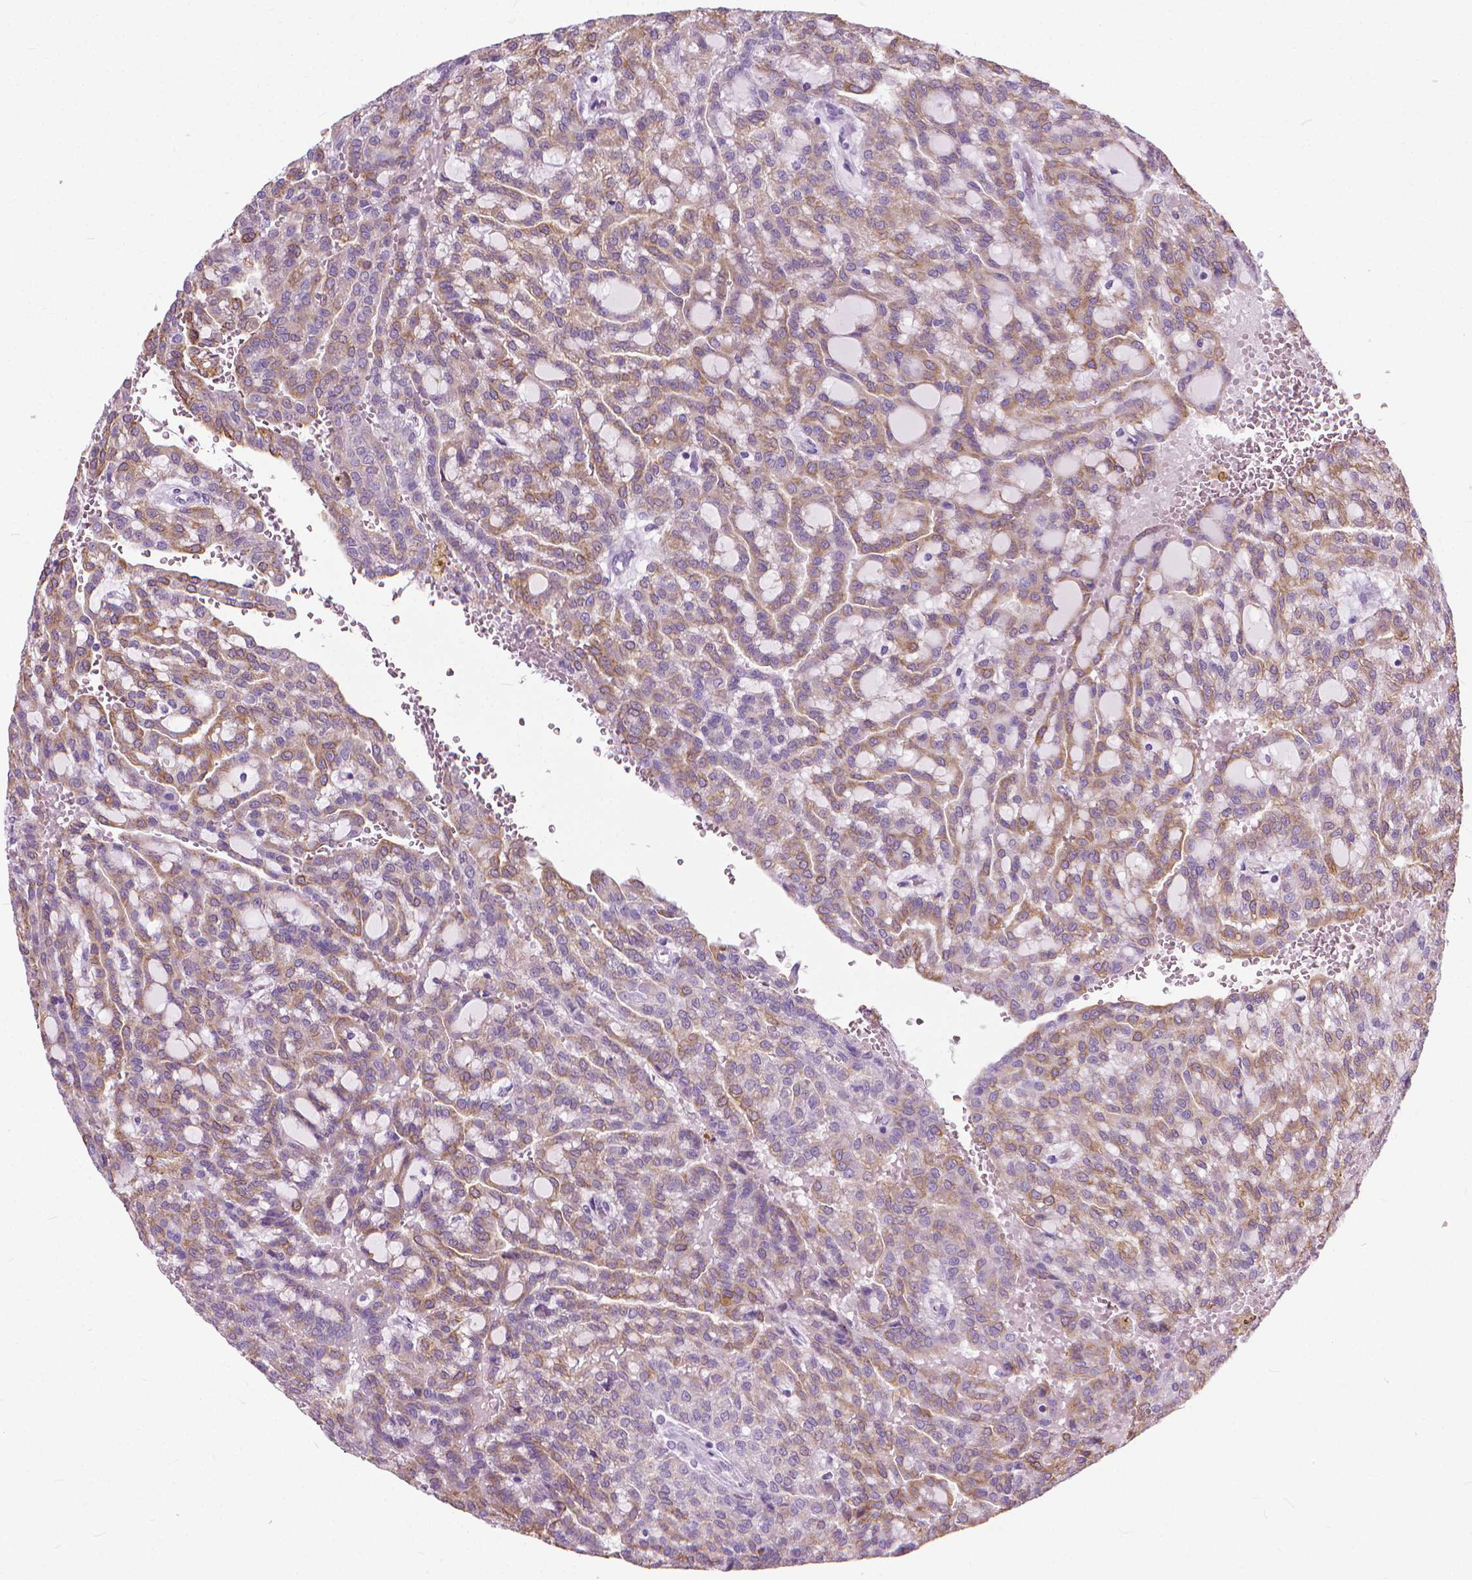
{"staining": {"intensity": "weak", "quantity": "25%-75%", "location": "cytoplasmic/membranous"}, "tissue": "renal cancer", "cell_type": "Tumor cells", "image_type": "cancer", "snomed": [{"axis": "morphology", "description": "Adenocarcinoma, NOS"}, {"axis": "topography", "description": "Kidney"}], "caption": "Renal cancer was stained to show a protein in brown. There is low levels of weak cytoplasmic/membranous positivity in about 25%-75% of tumor cells. (IHC, brightfield microscopy, high magnification).", "gene": "HTR2B", "patient": {"sex": "male", "age": 63}}